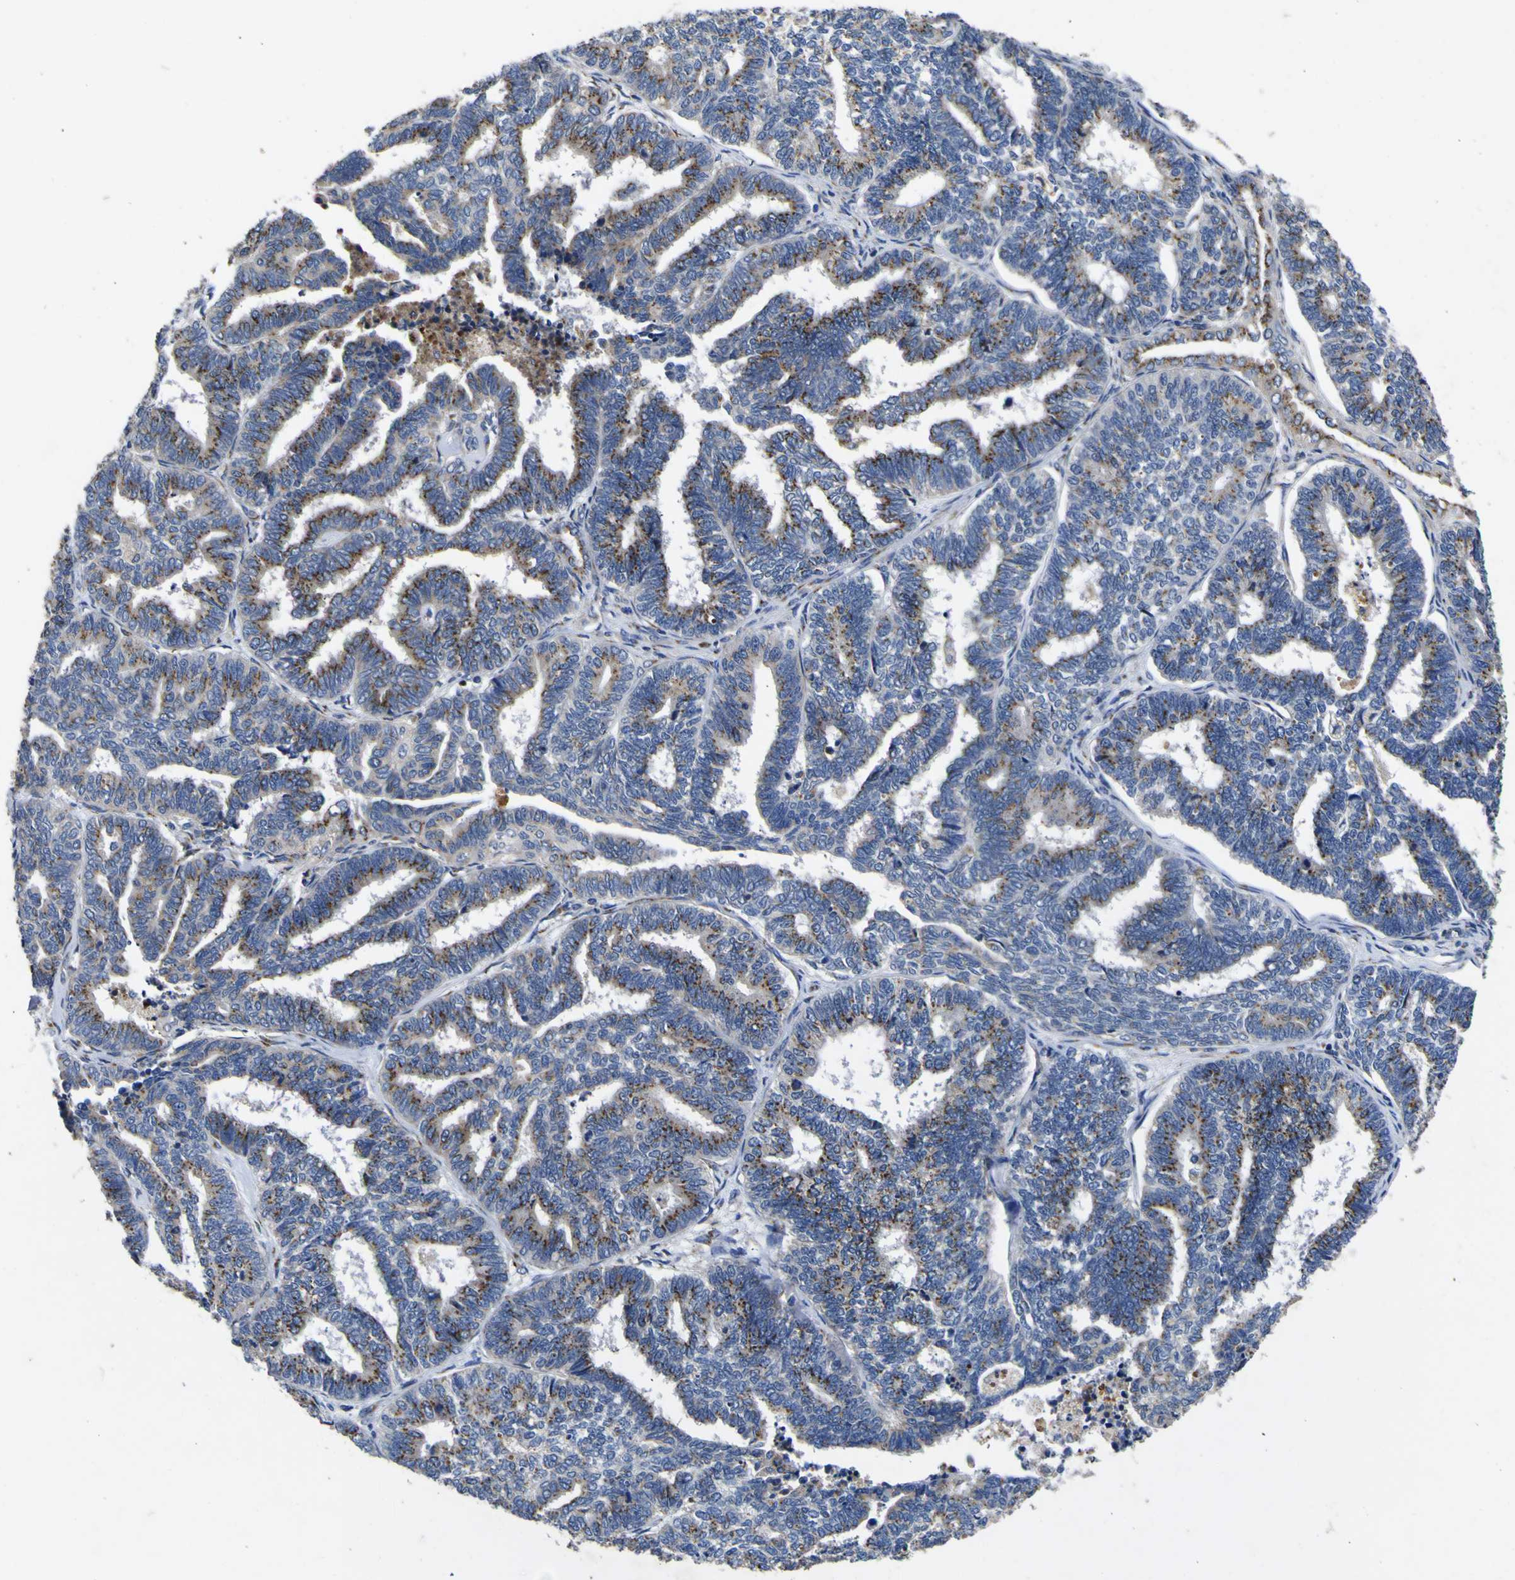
{"staining": {"intensity": "moderate", "quantity": ">75%", "location": "cytoplasmic/membranous"}, "tissue": "endometrial cancer", "cell_type": "Tumor cells", "image_type": "cancer", "snomed": [{"axis": "morphology", "description": "Adenocarcinoma, NOS"}, {"axis": "topography", "description": "Endometrium"}], "caption": "IHC image of neoplastic tissue: human endometrial cancer stained using IHC demonstrates medium levels of moderate protein expression localized specifically in the cytoplasmic/membranous of tumor cells, appearing as a cytoplasmic/membranous brown color.", "gene": "COA1", "patient": {"sex": "female", "age": 70}}